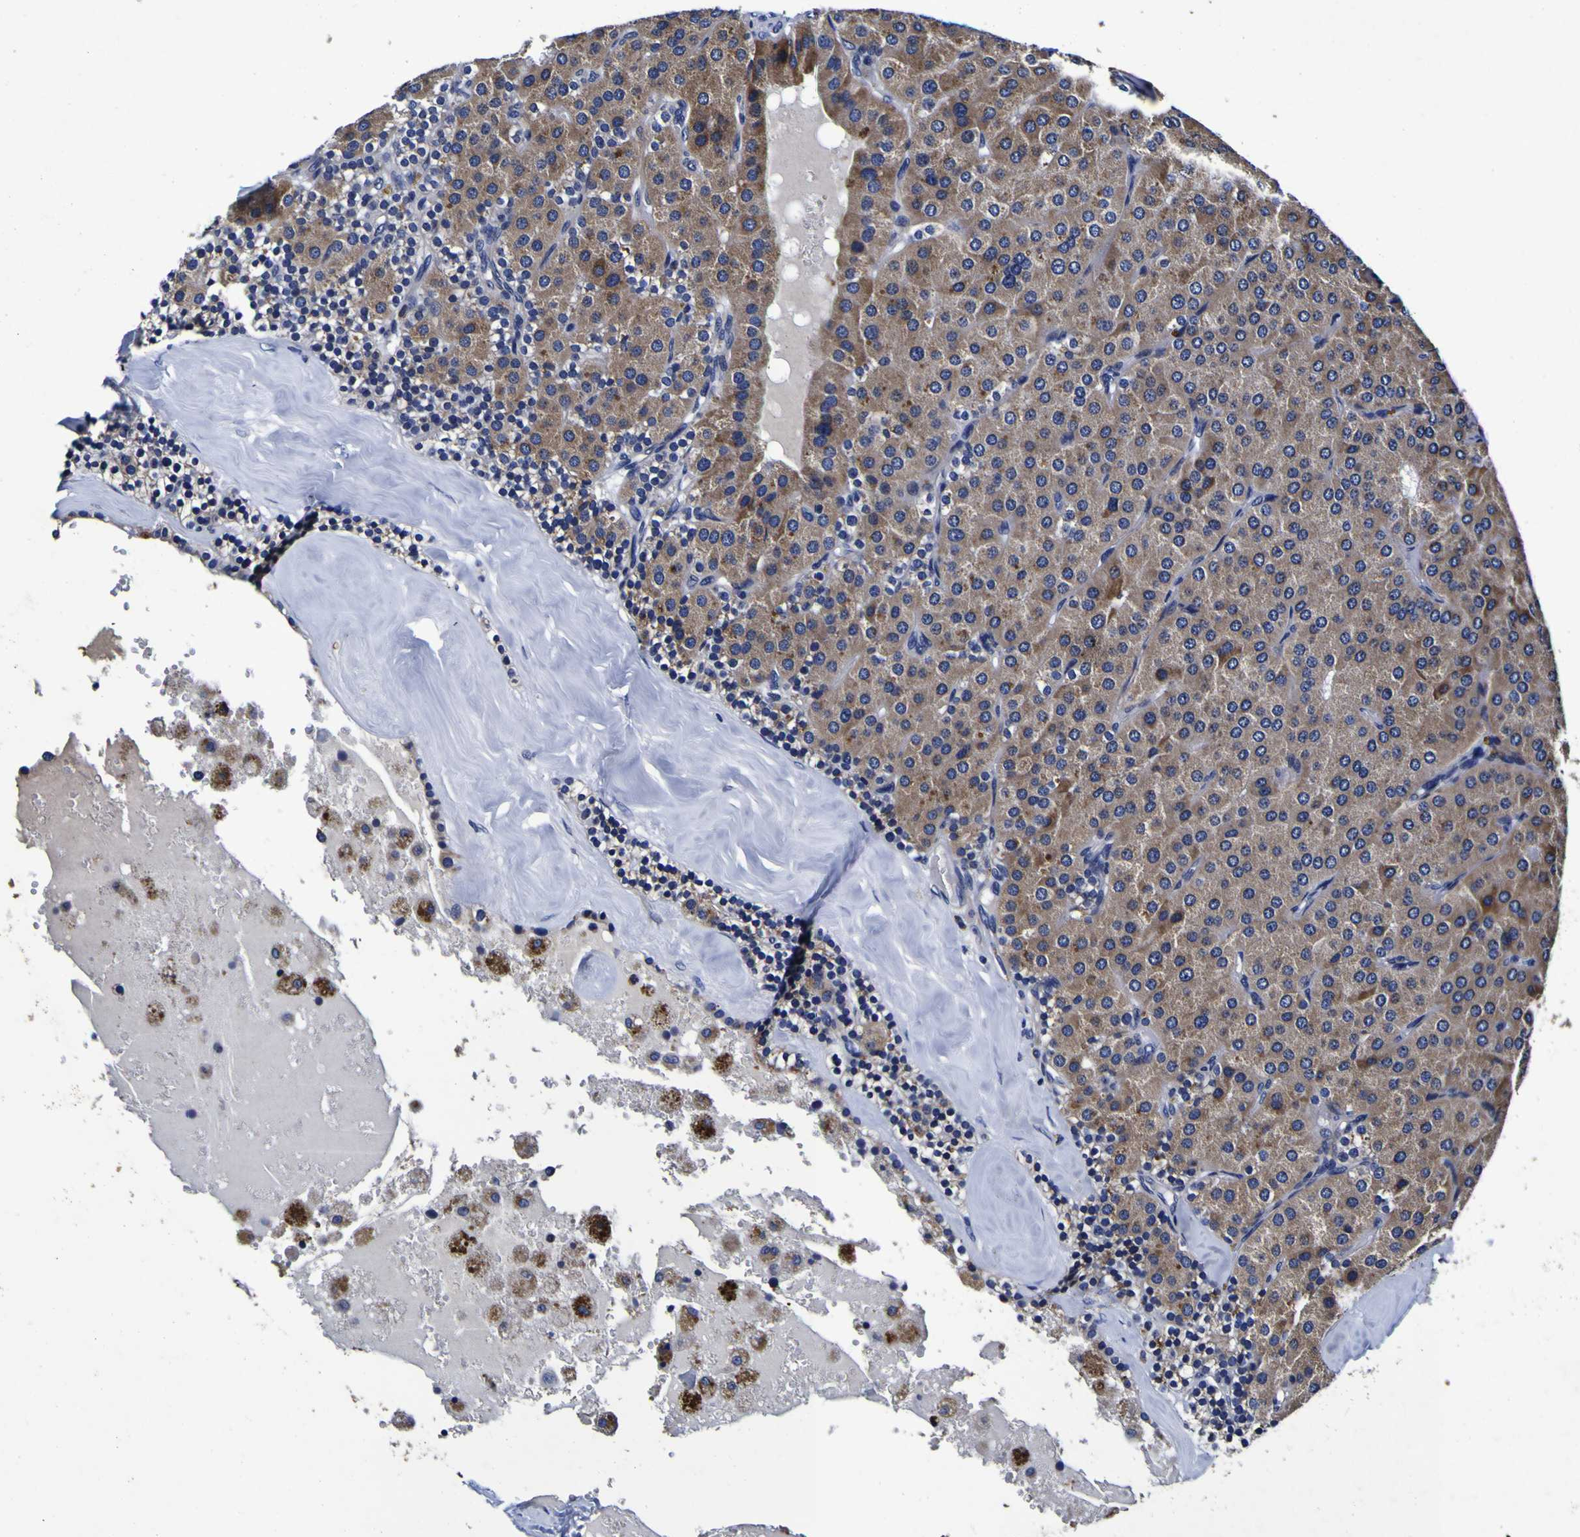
{"staining": {"intensity": "moderate", "quantity": ">75%", "location": "cytoplasmic/membranous"}, "tissue": "parathyroid gland", "cell_type": "Glandular cells", "image_type": "normal", "snomed": [{"axis": "morphology", "description": "Normal tissue, NOS"}, {"axis": "morphology", "description": "Adenoma, NOS"}, {"axis": "topography", "description": "Parathyroid gland"}], "caption": "This is a histology image of IHC staining of normal parathyroid gland, which shows moderate staining in the cytoplasmic/membranous of glandular cells.", "gene": "PANK4", "patient": {"sex": "female", "age": 86}}